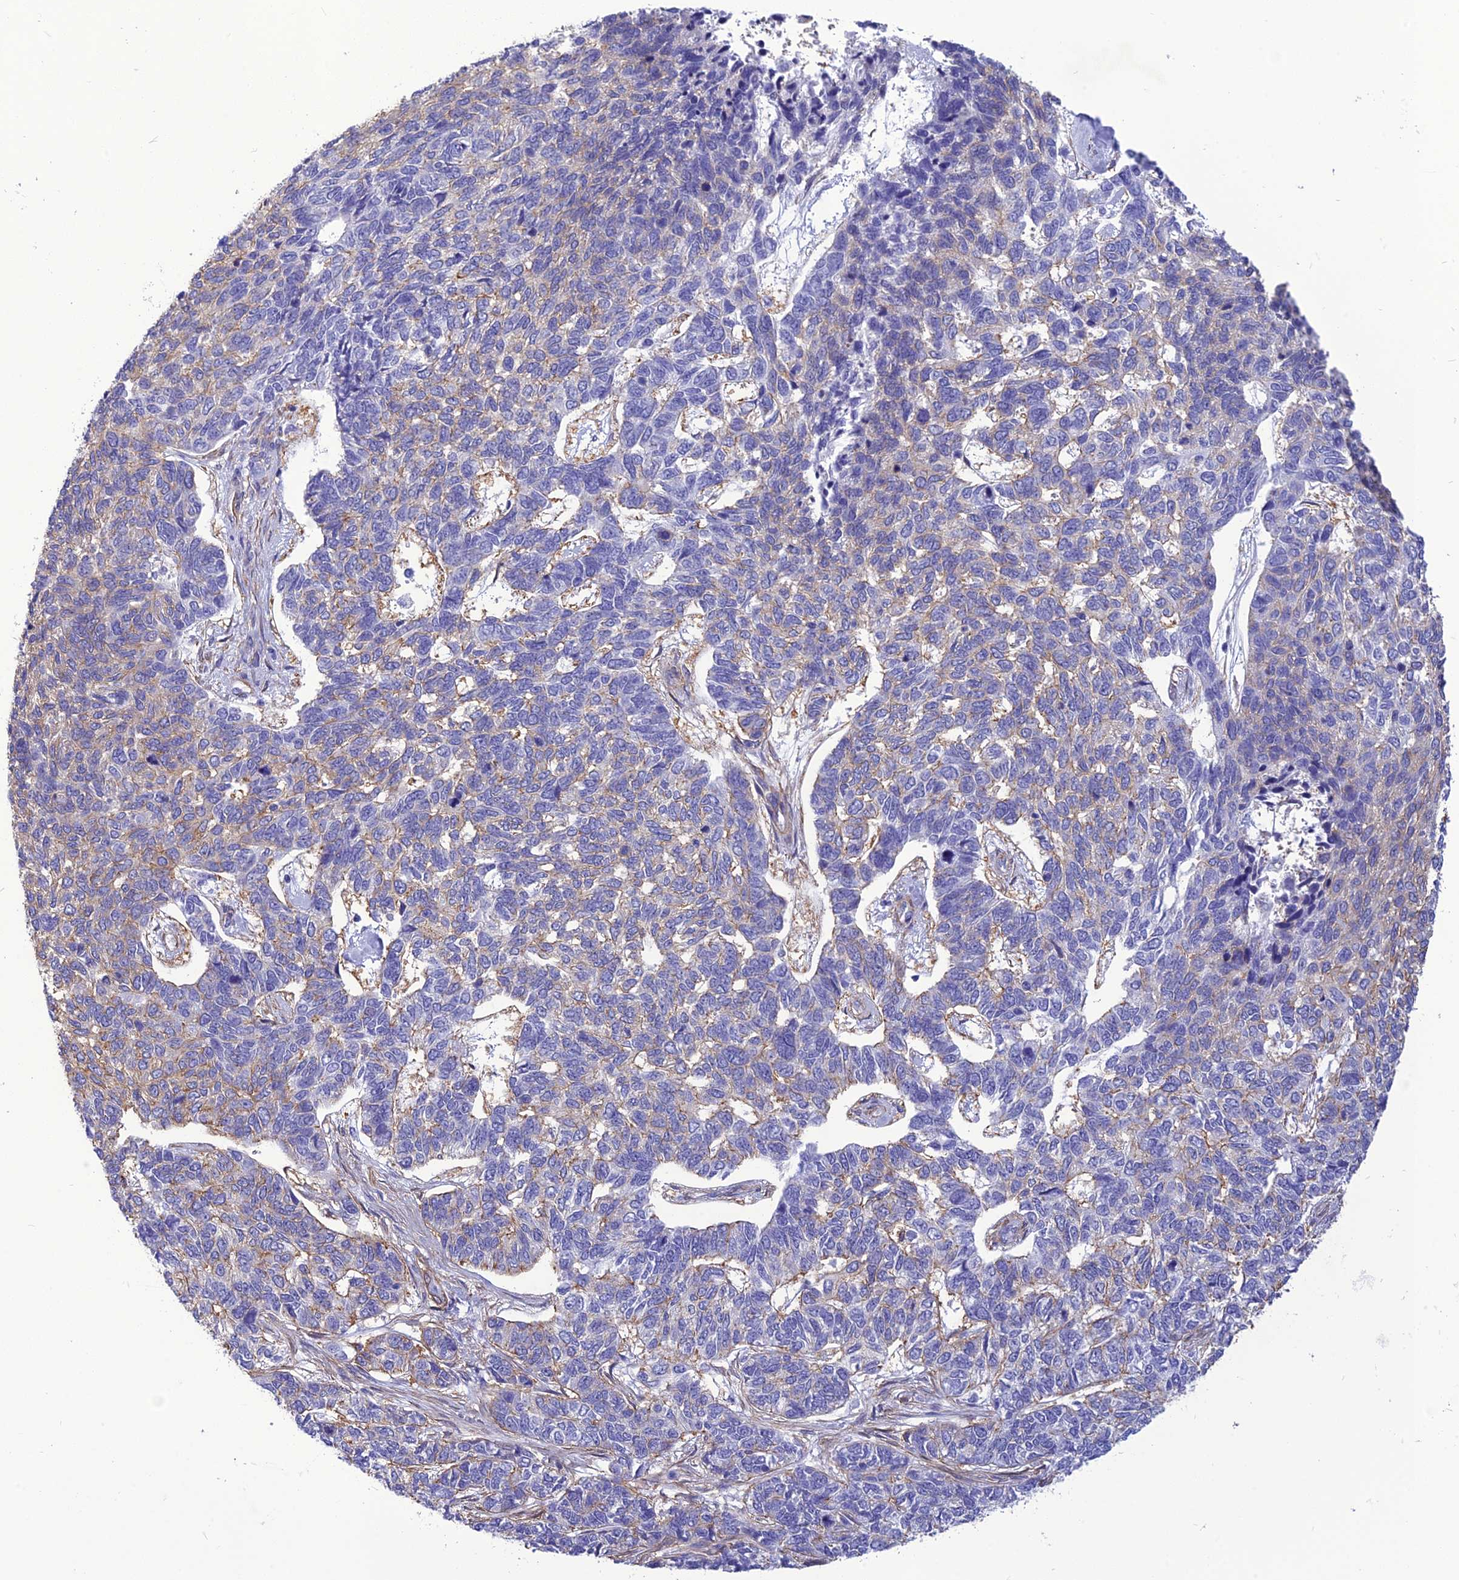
{"staining": {"intensity": "weak", "quantity": "<25%", "location": "cytoplasmic/membranous"}, "tissue": "skin cancer", "cell_type": "Tumor cells", "image_type": "cancer", "snomed": [{"axis": "morphology", "description": "Basal cell carcinoma"}, {"axis": "topography", "description": "Skin"}], "caption": "An IHC image of basal cell carcinoma (skin) is shown. There is no staining in tumor cells of basal cell carcinoma (skin).", "gene": "NKD1", "patient": {"sex": "female", "age": 65}}